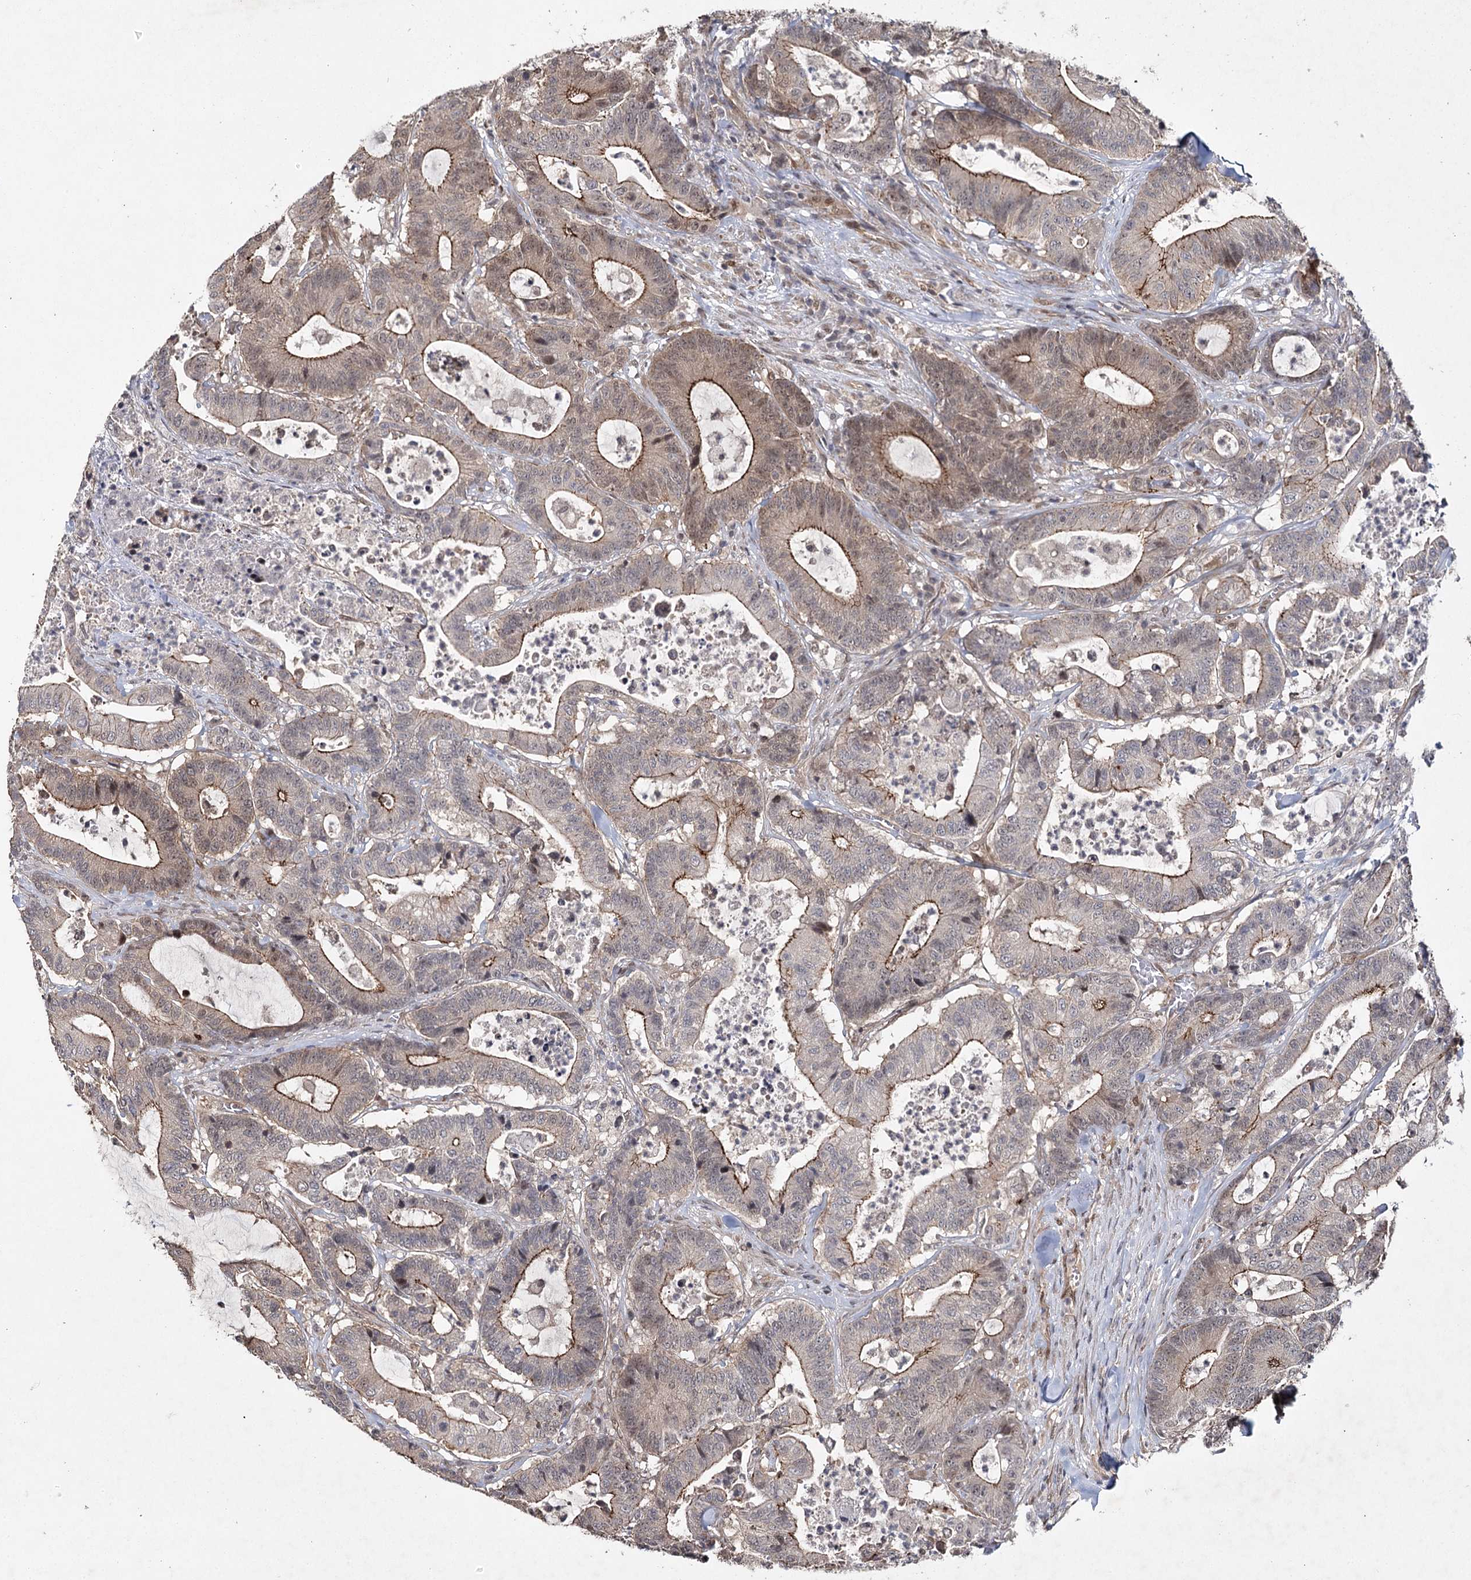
{"staining": {"intensity": "moderate", "quantity": ">75%", "location": "cytoplasmic/membranous,nuclear"}, "tissue": "colorectal cancer", "cell_type": "Tumor cells", "image_type": "cancer", "snomed": [{"axis": "morphology", "description": "Adenocarcinoma, NOS"}, {"axis": "topography", "description": "Colon"}], "caption": "Immunohistochemical staining of human adenocarcinoma (colorectal) shows medium levels of moderate cytoplasmic/membranous and nuclear protein expression in approximately >75% of tumor cells.", "gene": "DCUN1D4", "patient": {"sex": "female", "age": 84}}